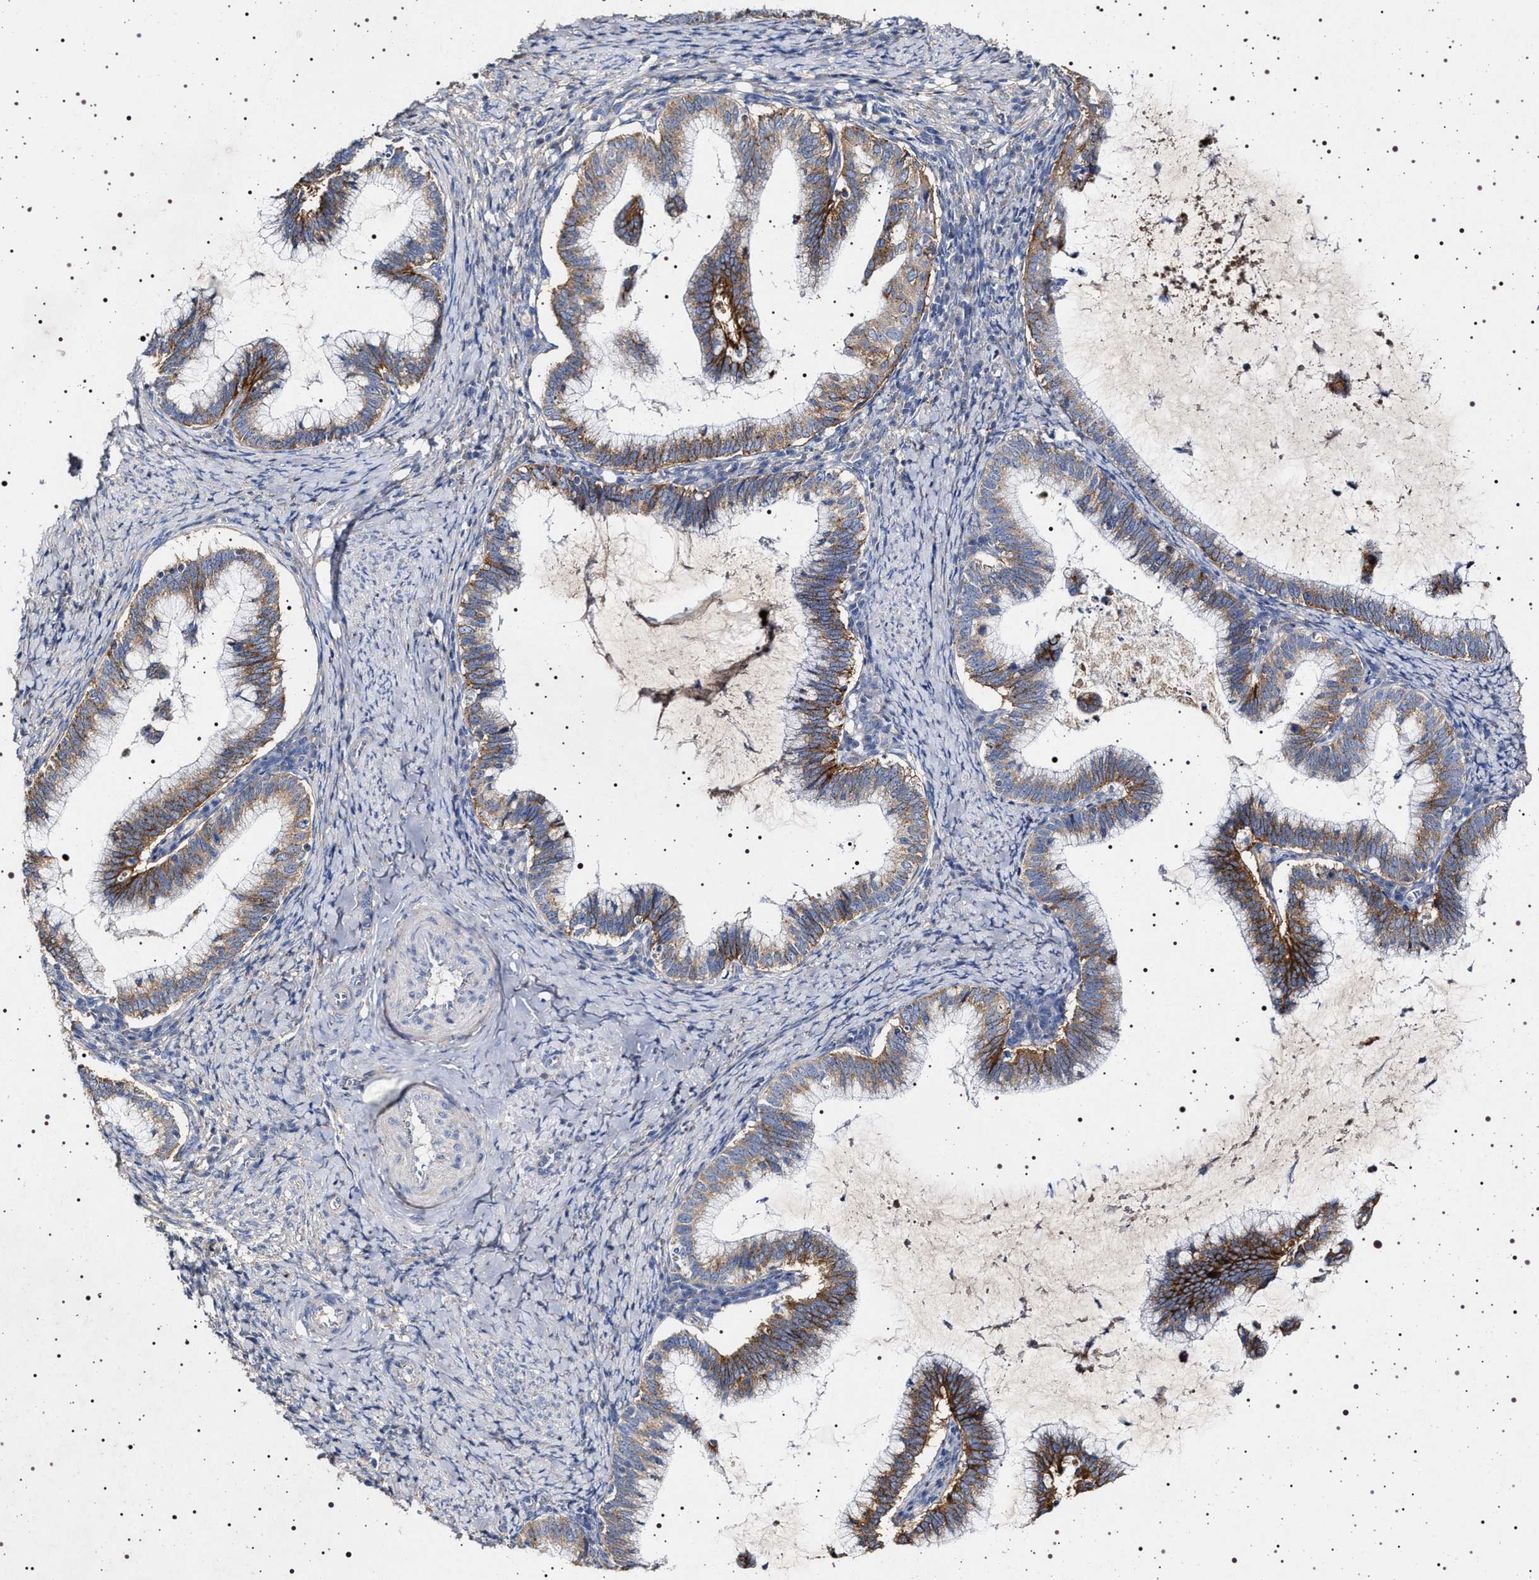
{"staining": {"intensity": "moderate", "quantity": ">75%", "location": "cytoplasmic/membranous"}, "tissue": "cervical cancer", "cell_type": "Tumor cells", "image_type": "cancer", "snomed": [{"axis": "morphology", "description": "Adenocarcinoma, NOS"}, {"axis": "topography", "description": "Cervix"}], "caption": "Adenocarcinoma (cervical) stained for a protein demonstrates moderate cytoplasmic/membranous positivity in tumor cells.", "gene": "NAALADL2", "patient": {"sex": "female", "age": 36}}